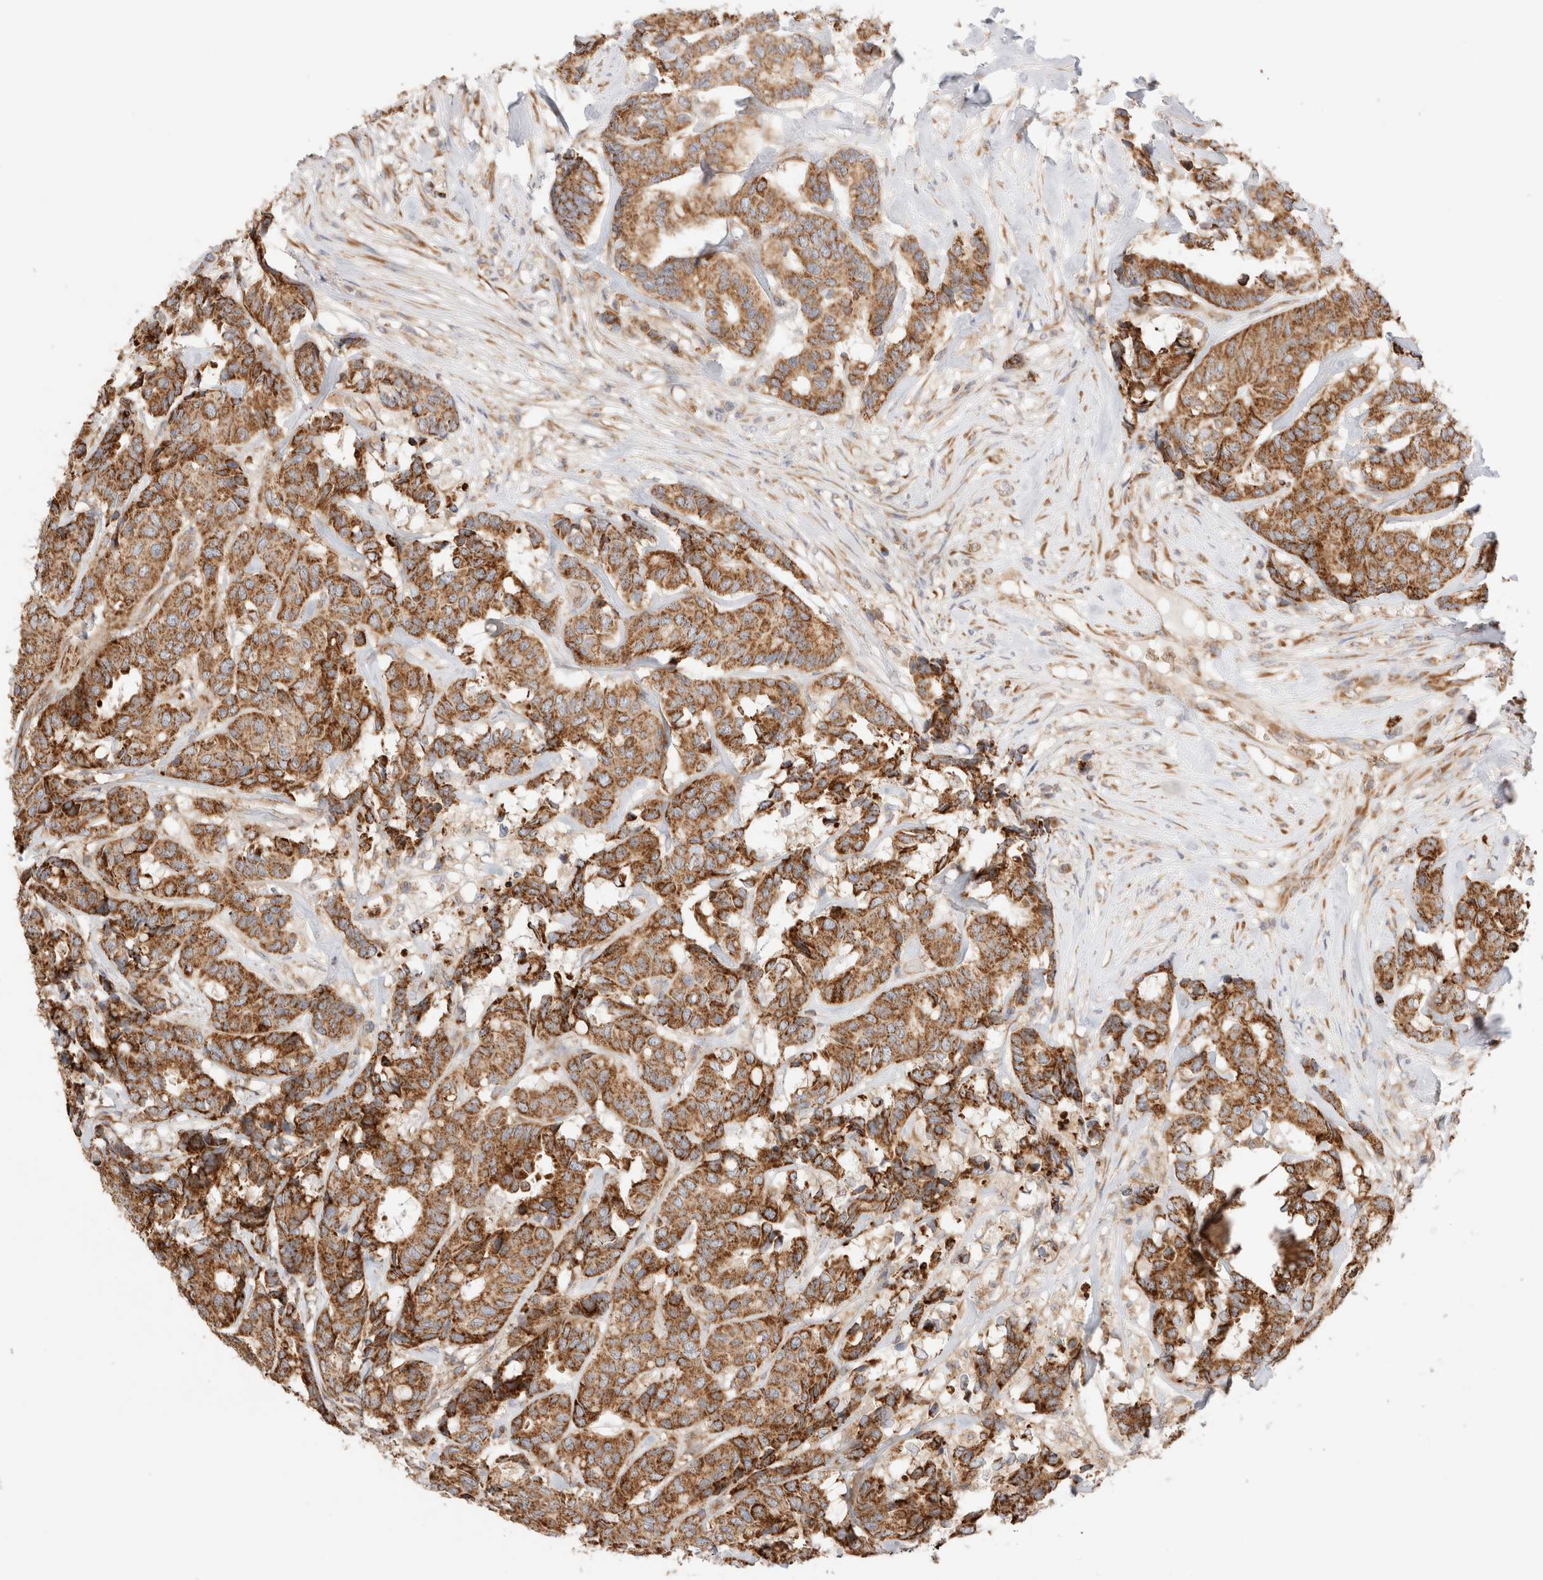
{"staining": {"intensity": "strong", "quantity": ">75%", "location": "cytoplasmic/membranous"}, "tissue": "breast cancer", "cell_type": "Tumor cells", "image_type": "cancer", "snomed": [{"axis": "morphology", "description": "Duct carcinoma"}, {"axis": "topography", "description": "Breast"}], "caption": "Immunohistochemical staining of human breast cancer (invasive ductal carcinoma) exhibits strong cytoplasmic/membranous protein positivity in about >75% of tumor cells. The staining was performed using DAB to visualize the protein expression in brown, while the nuclei were stained in blue with hematoxylin (Magnification: 20x).", "gene": "UTS2B", "patient": {"sex": "female", "age": 87}}